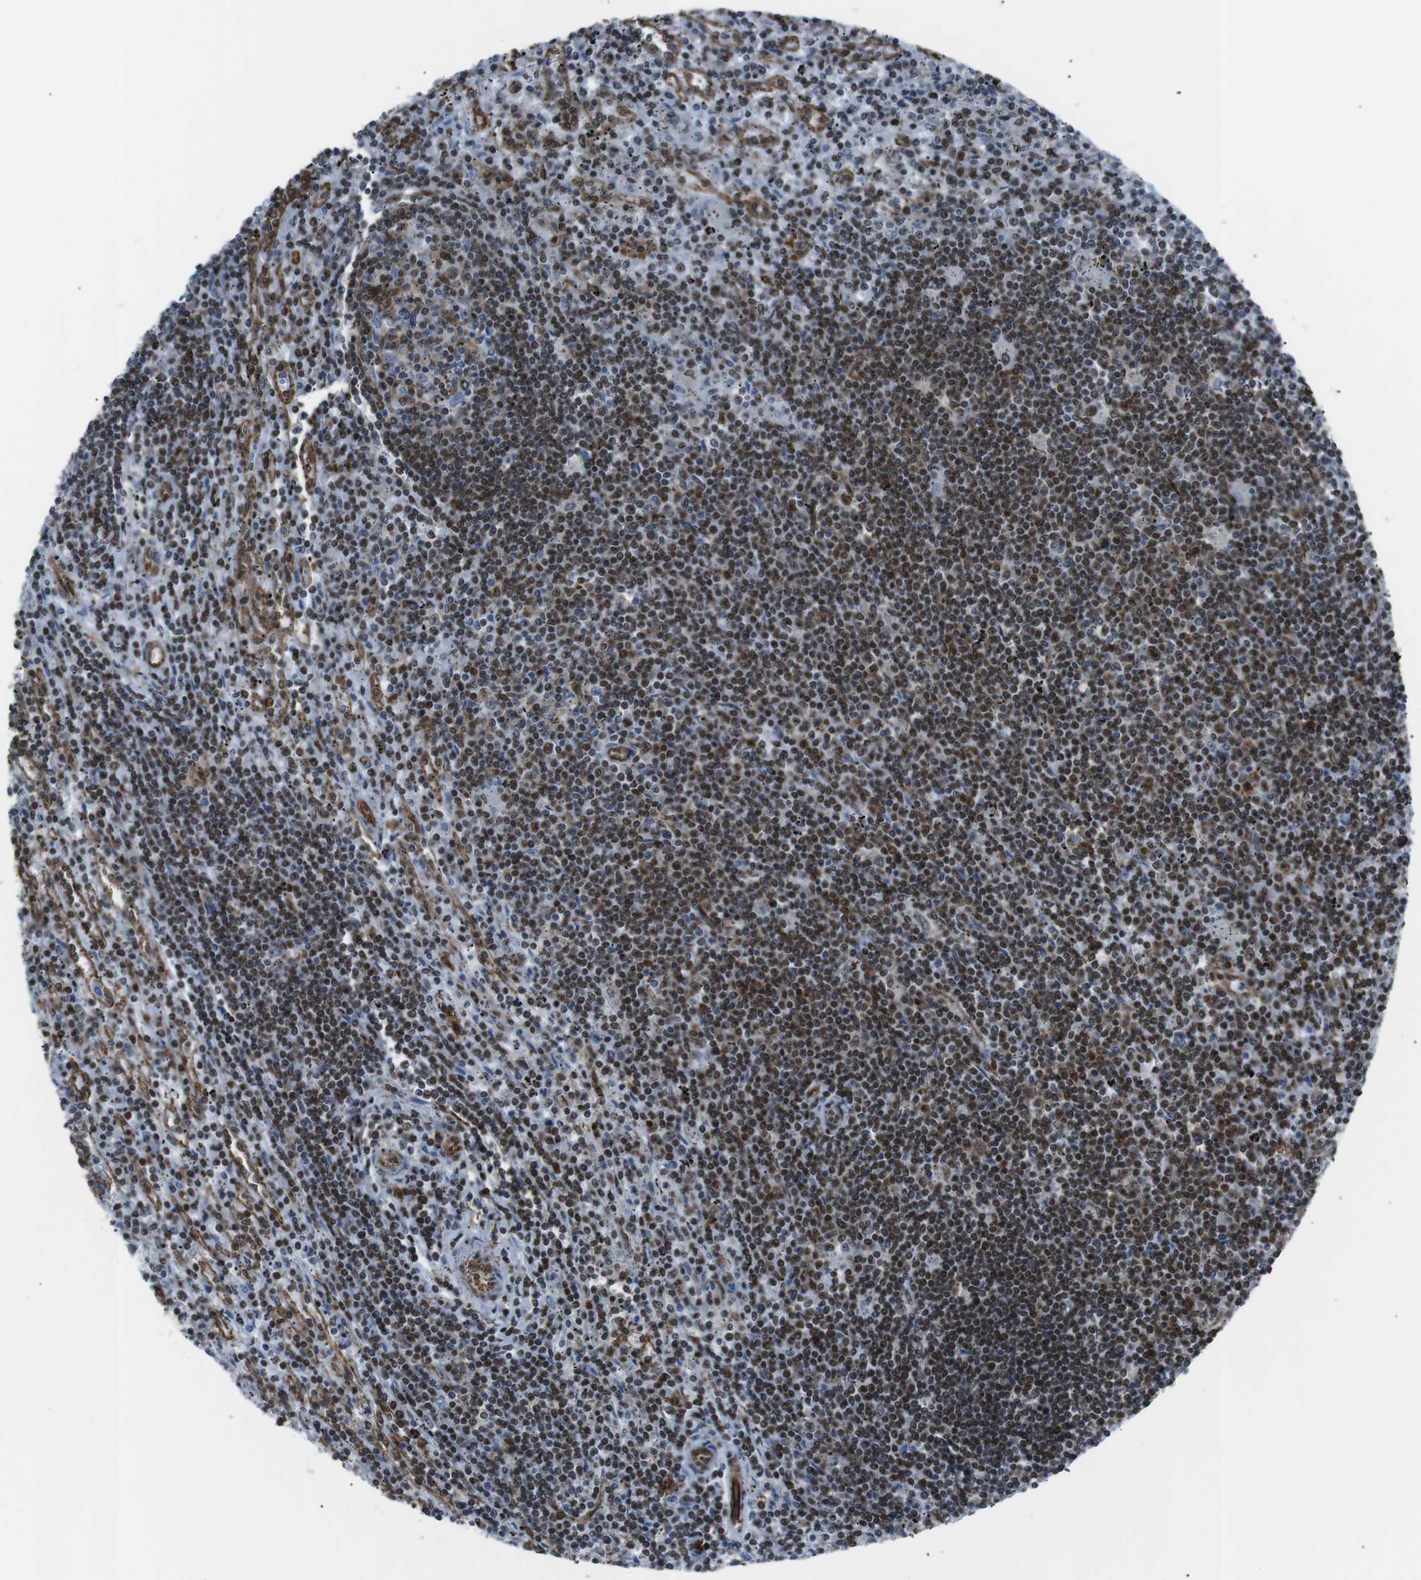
{"staining": {"intensity": "moderate", "quantity": ">75%", "location": "nuclear"}, "tissue": "lymphoma", "cell_type": "Tumor cells", "image_type": "cancer", "snomed": [{"axis": "morphology", "description": "Malignant lymphoma, non-Hodgkin's type, Low grade"}, {"axis": "topography", "description": "Spleen"}], "caption": "Tumor cells reveal medium levels of moderate nuclear staining in approximately >75% of cells in lymphoma. The staining was performed using DAB (3,3'-diaminobenzidine), with brown indicating positive protein expression. Nuclei are stained blue with hematoxylin.", "gene": "HNRNPU", "patient": {"sex": "male", "age": 76}}